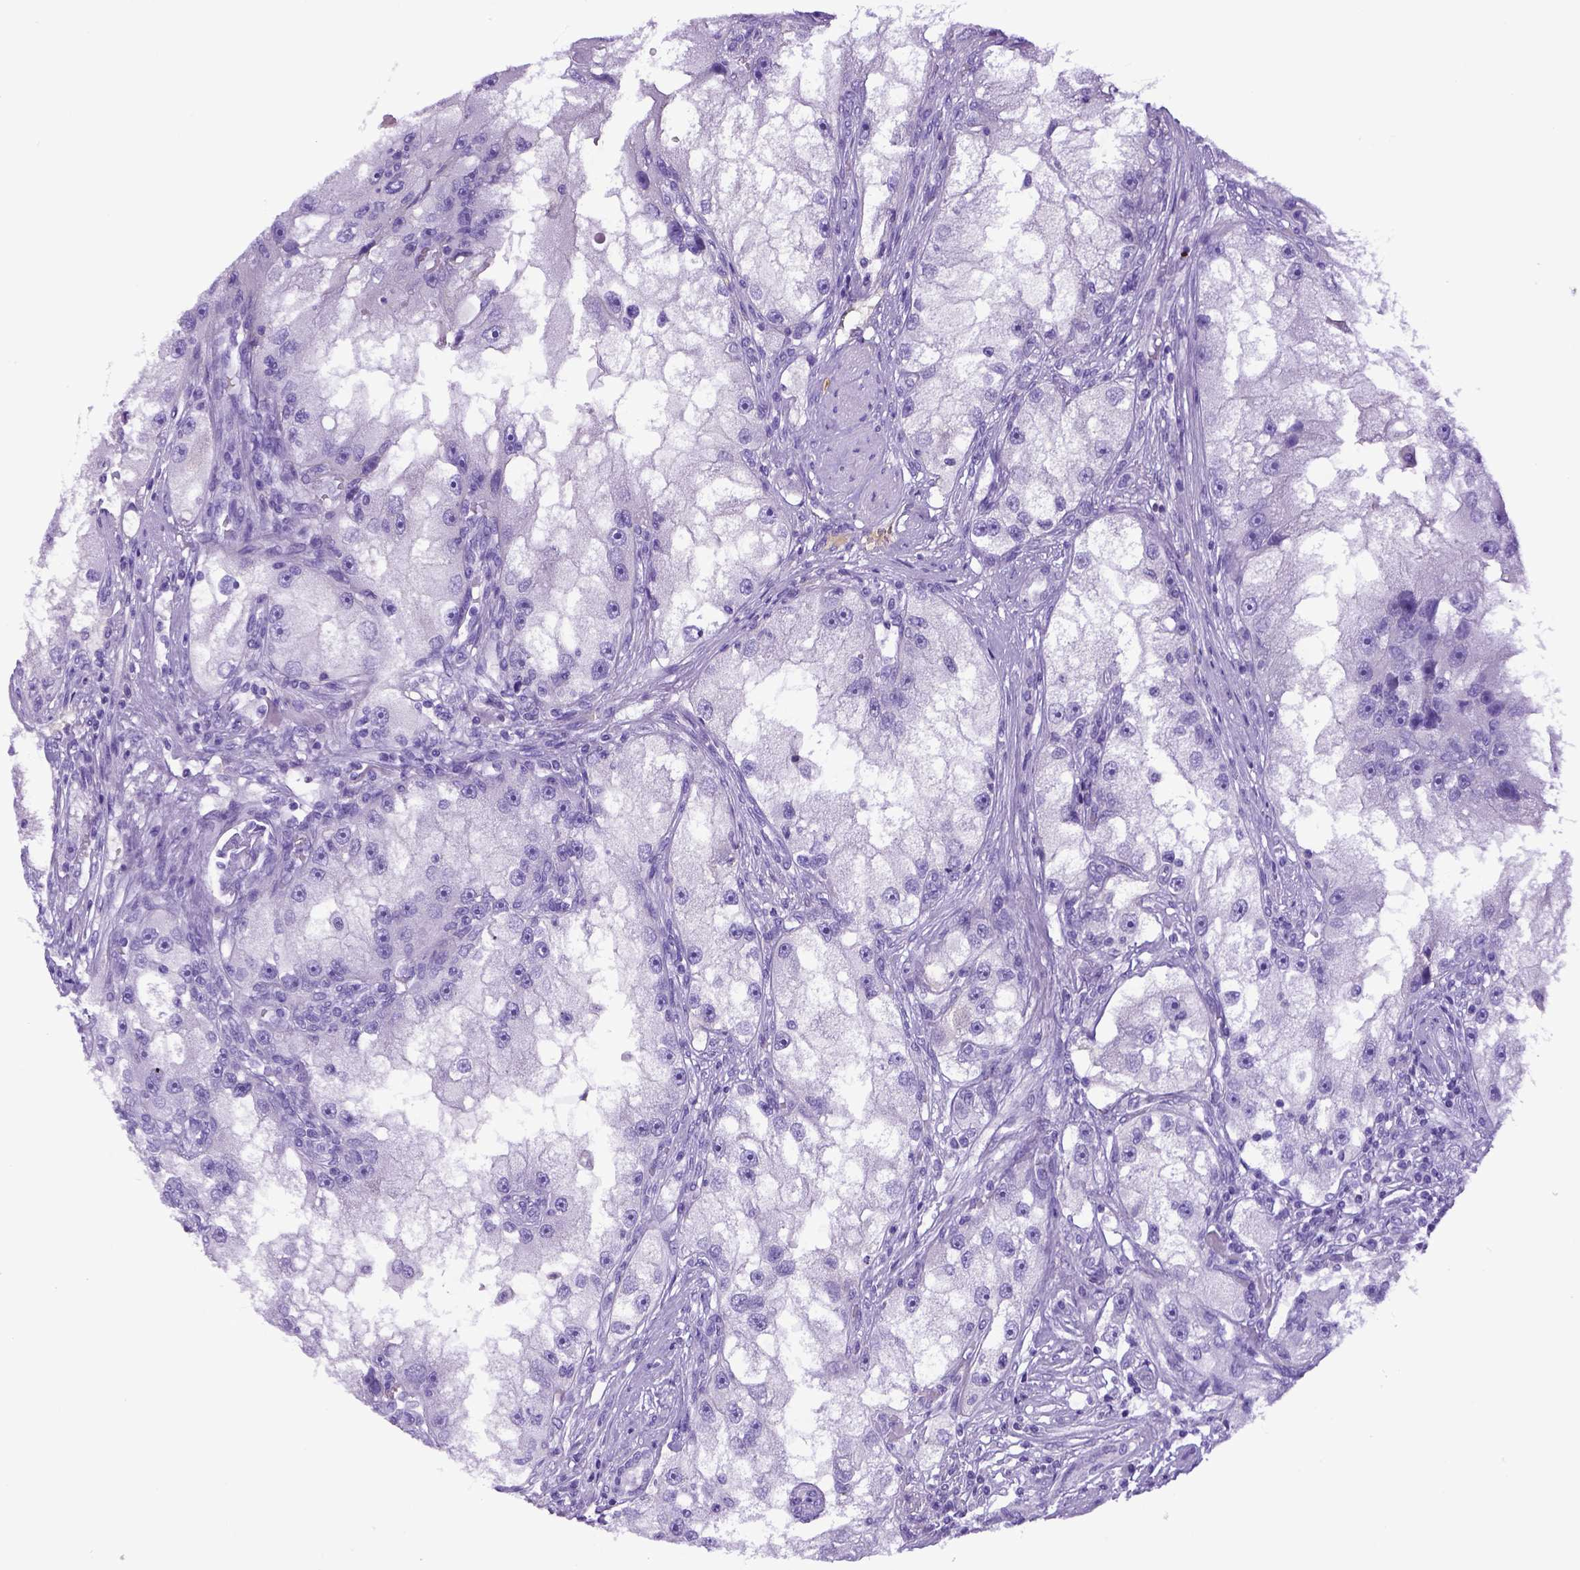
{"staining": {"intensity": "negative", "quantity": "none", "location": "none"}, "tissue": "renal cancer", "cell_type": "Tumor cells", "image_type": "cancer", "snomed": [{"axis": "morphology", "description": "Adenocarcinoma, NOS"}, {"axis": "topography", "description": "Kidney"}], "caption": "This micrograph is of renal adenocarcinoma stained with immunohistochemistry to label a protein in brown with the nuclei are counter-stained blue. There is no expression in tumor cells.", "gene": "ITIH4", "patient": {"sex": "male", "age": 63}}